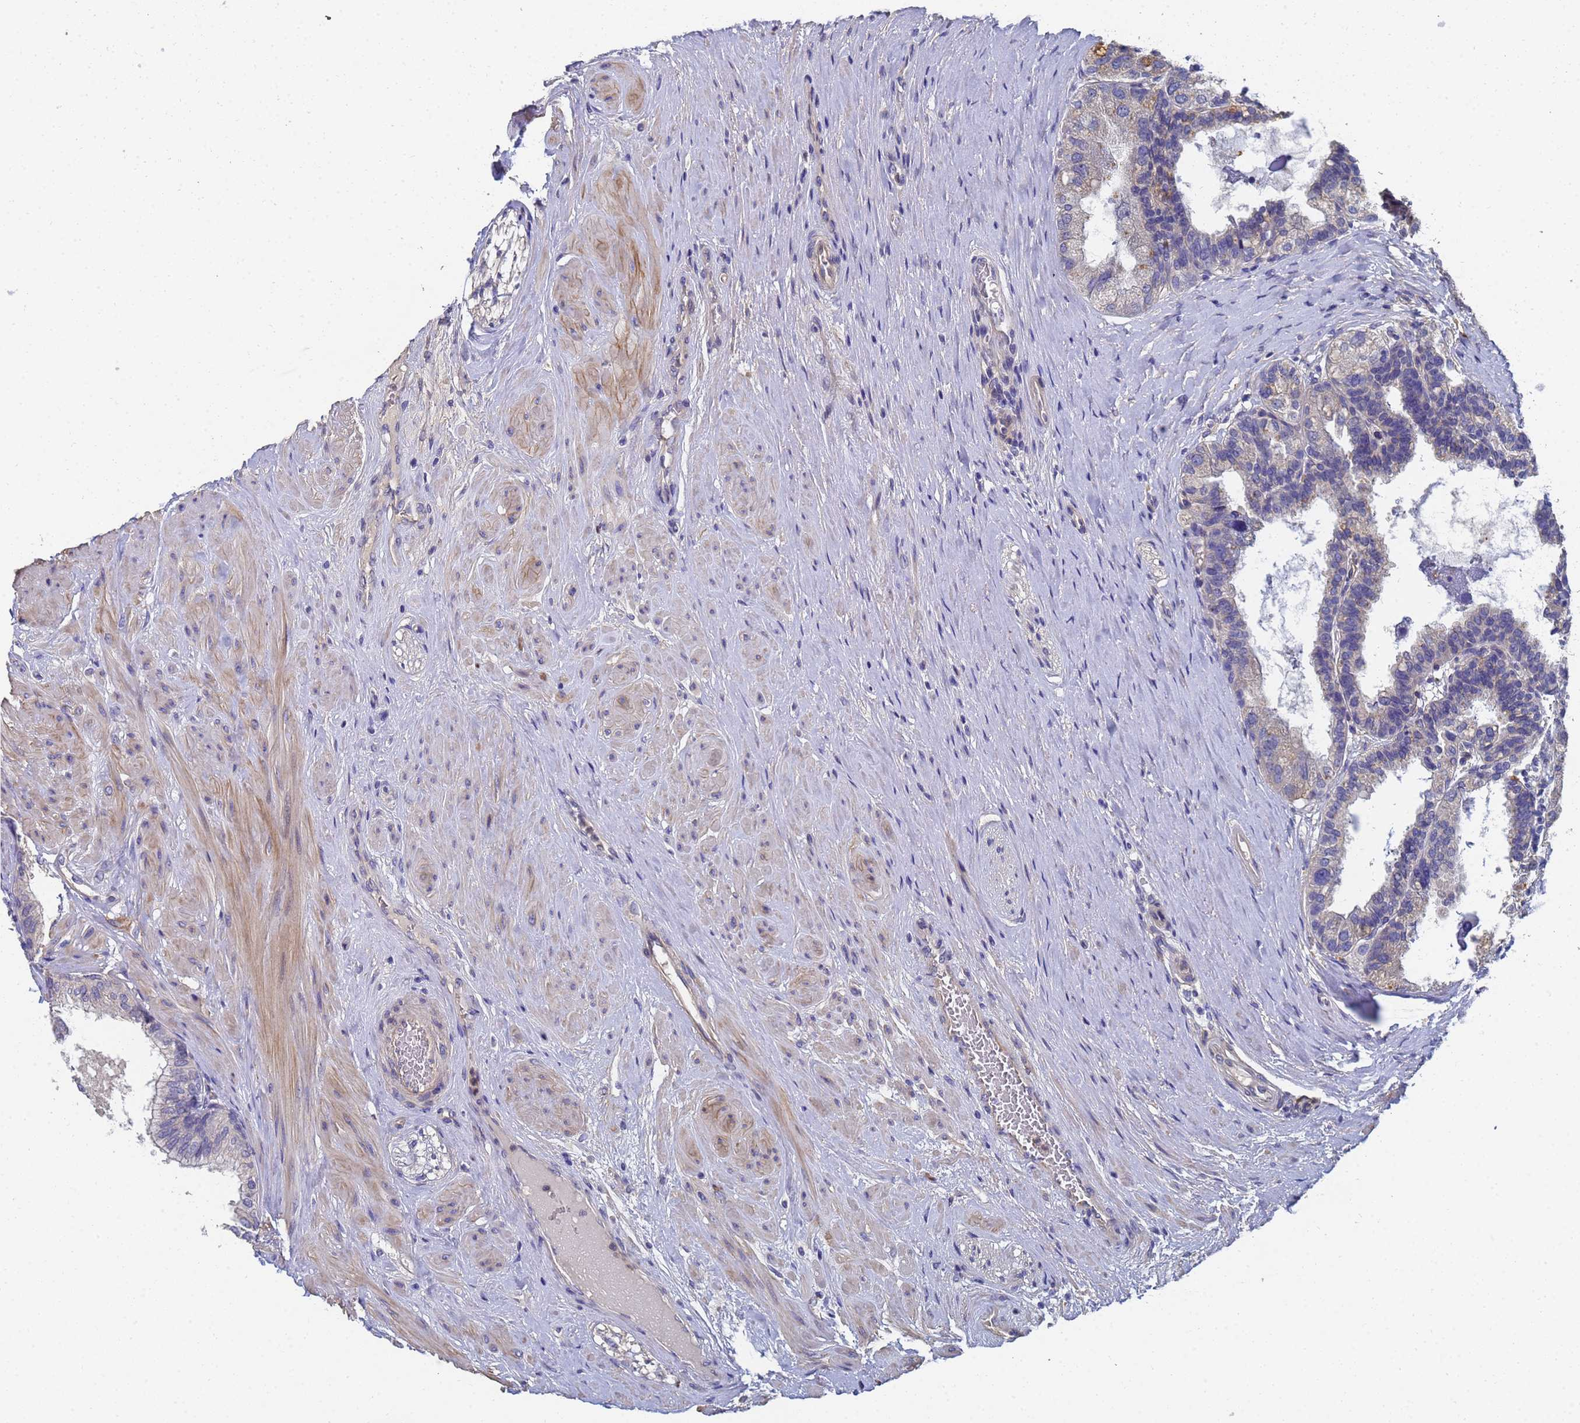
{"staining": {"intensity": "negative", "quantity": "none", "location": "none"}, "tissue": "prostate", "cell_type": "Glandular cells", "image_type": "normal", "snomed": [{"axis": "morphology", "description": "Normal tissue, NOS"}, {"axis": "topography", "description": "Prostate"}], "caption": "There is no significant expression in glandular cells of prostate. (DAB IHC with hematoxylin counter stain).", "gene": "LBX2", "patient": {"sex": "male", "age": 60}}